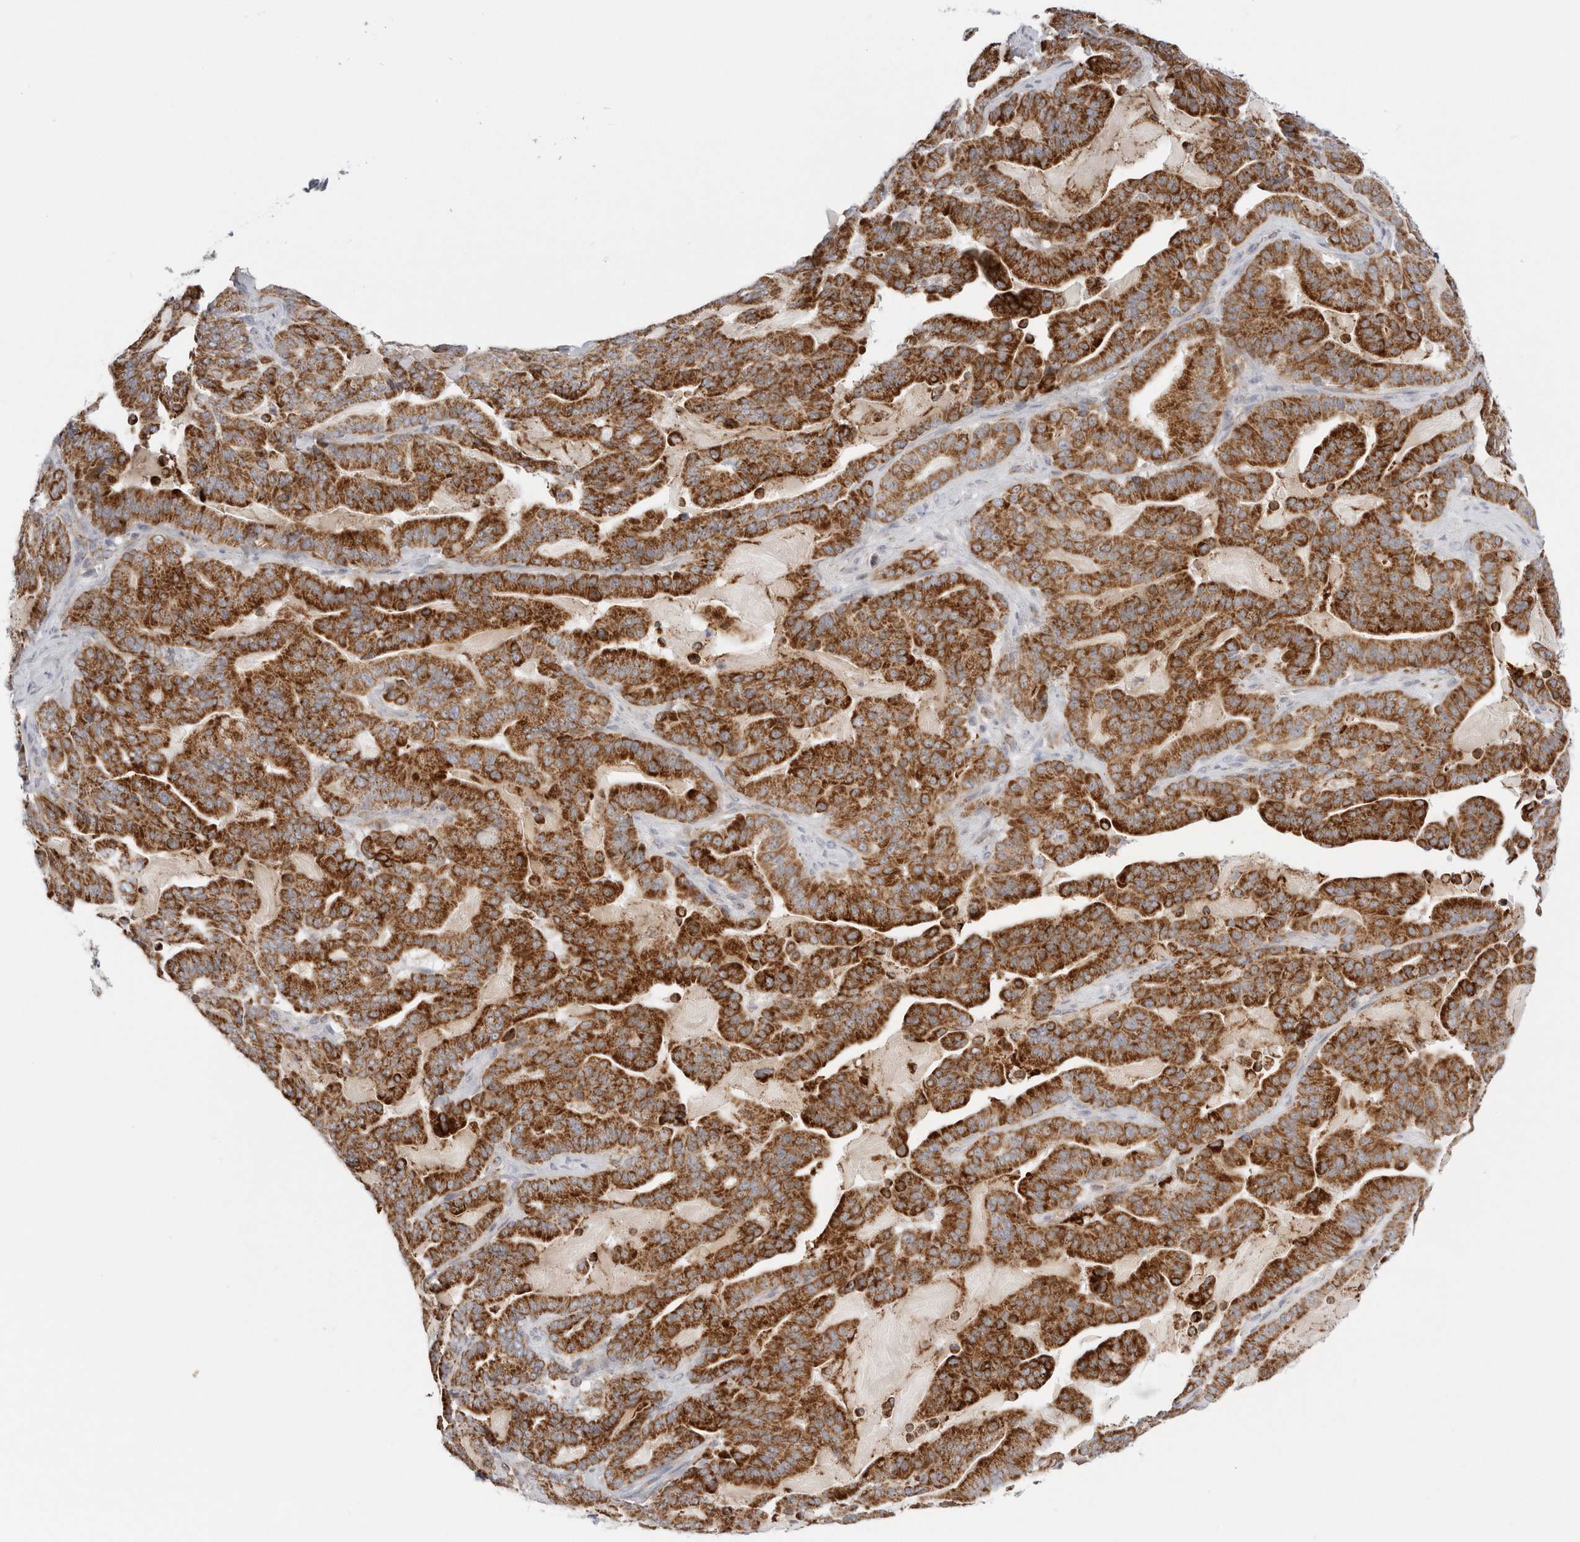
{"staining": {"intensity": "strong", "quantity": ">75%", "location": "cytoplasmic/membranous"}, "tissue": "pancreatic cancer", "cell_type": "Tumor cells", "image_type": "cancer", "snomed": [{"axis": "morphology", "description": "Adenocarcinoma, NOS"}, {"axis": "topography", "description": "Pancreas"}], "caption": "Immunohistochemical staining of human pancreatic cancer (adenocarcinoma) displays high levels of strong cytoplasmic/membranous positivity in approximately >75% of tumor cells.", "gene": "FAHD1", "patient": {"sex": "male", "age": 63}}